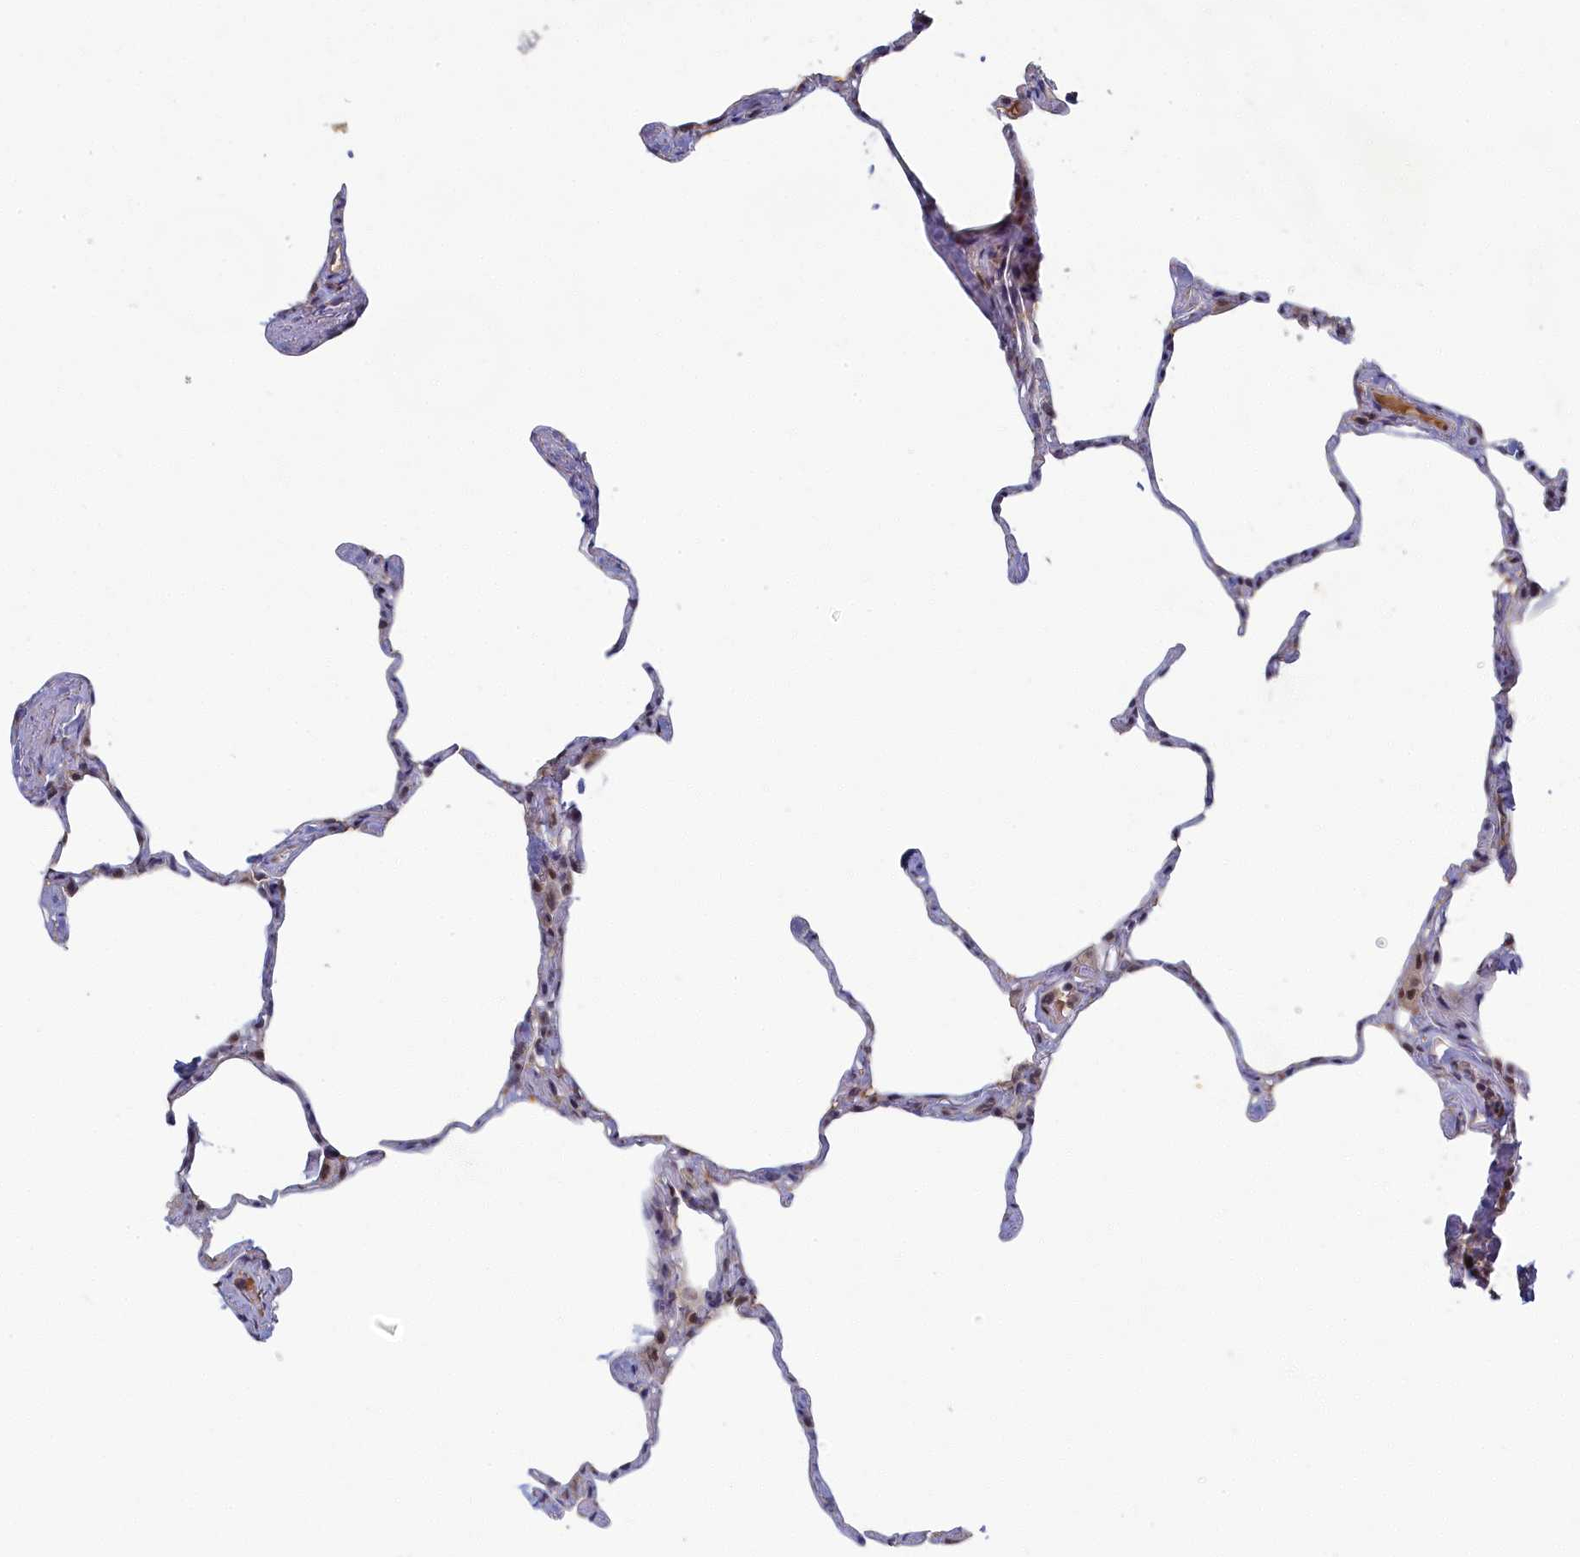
{"staining": {"intensity": "negative", "quantity": "none", "location": "none"}, "tissue": "lung", "cell_type": "Alveolar cells", "image_type": "normal", "snomed": [{"axis": "morphology", "description": "Normal tissue, NOS"}, {"axis": "topography", "description": "Lung"}], "caption": "DAB (3,3'-diaminobenzidine) immunohistochemical staining of unremarkable lung displays no significant staining in alveolar cells.", "gene": "DNAJC17", "patient": {"sex": "male", "age": 65}}